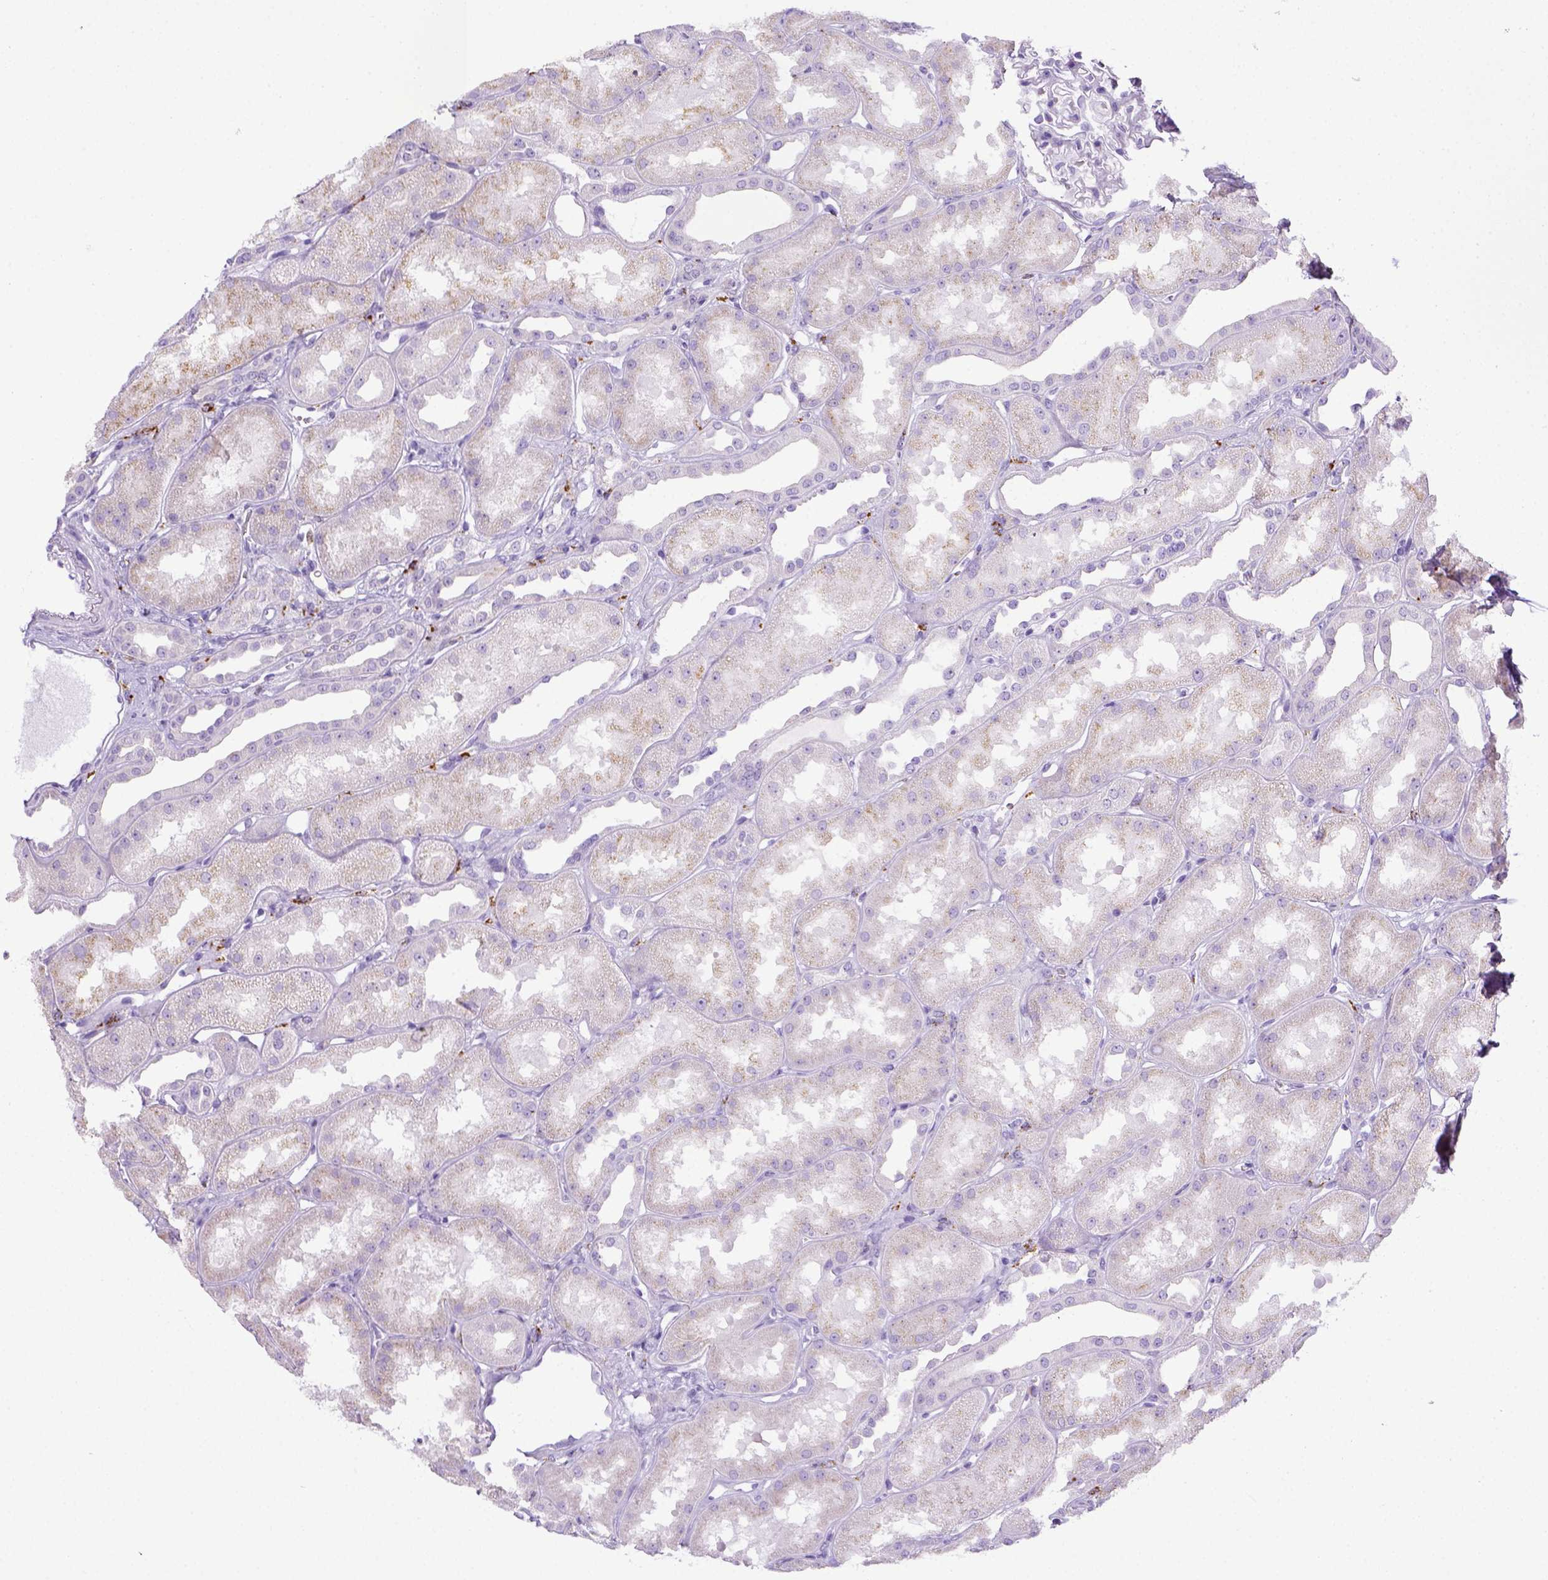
{"staining": {"intensity": "negative", "quantity": "none", "location": "none"}, "tissue": "kidney", "cell_type": "Cells in glomeruli", "image_type": "normal", "snomed": [{"axis": "morphology", "description": "Normal tissue, NOS"}, {"axis": "topography", "description": "Kidney"}], "caption": "This image is of unremarkable kidney stained with immunohistochemistry (IHC) to label a protein in brown with the nuclei are counter-stained blue. There is no staining in cells in glomeruli. (Brightfield microscopy of DAB IHC at high magnification).", "gene": "CD68", "patient": {"sex": "male", "age": 61}}